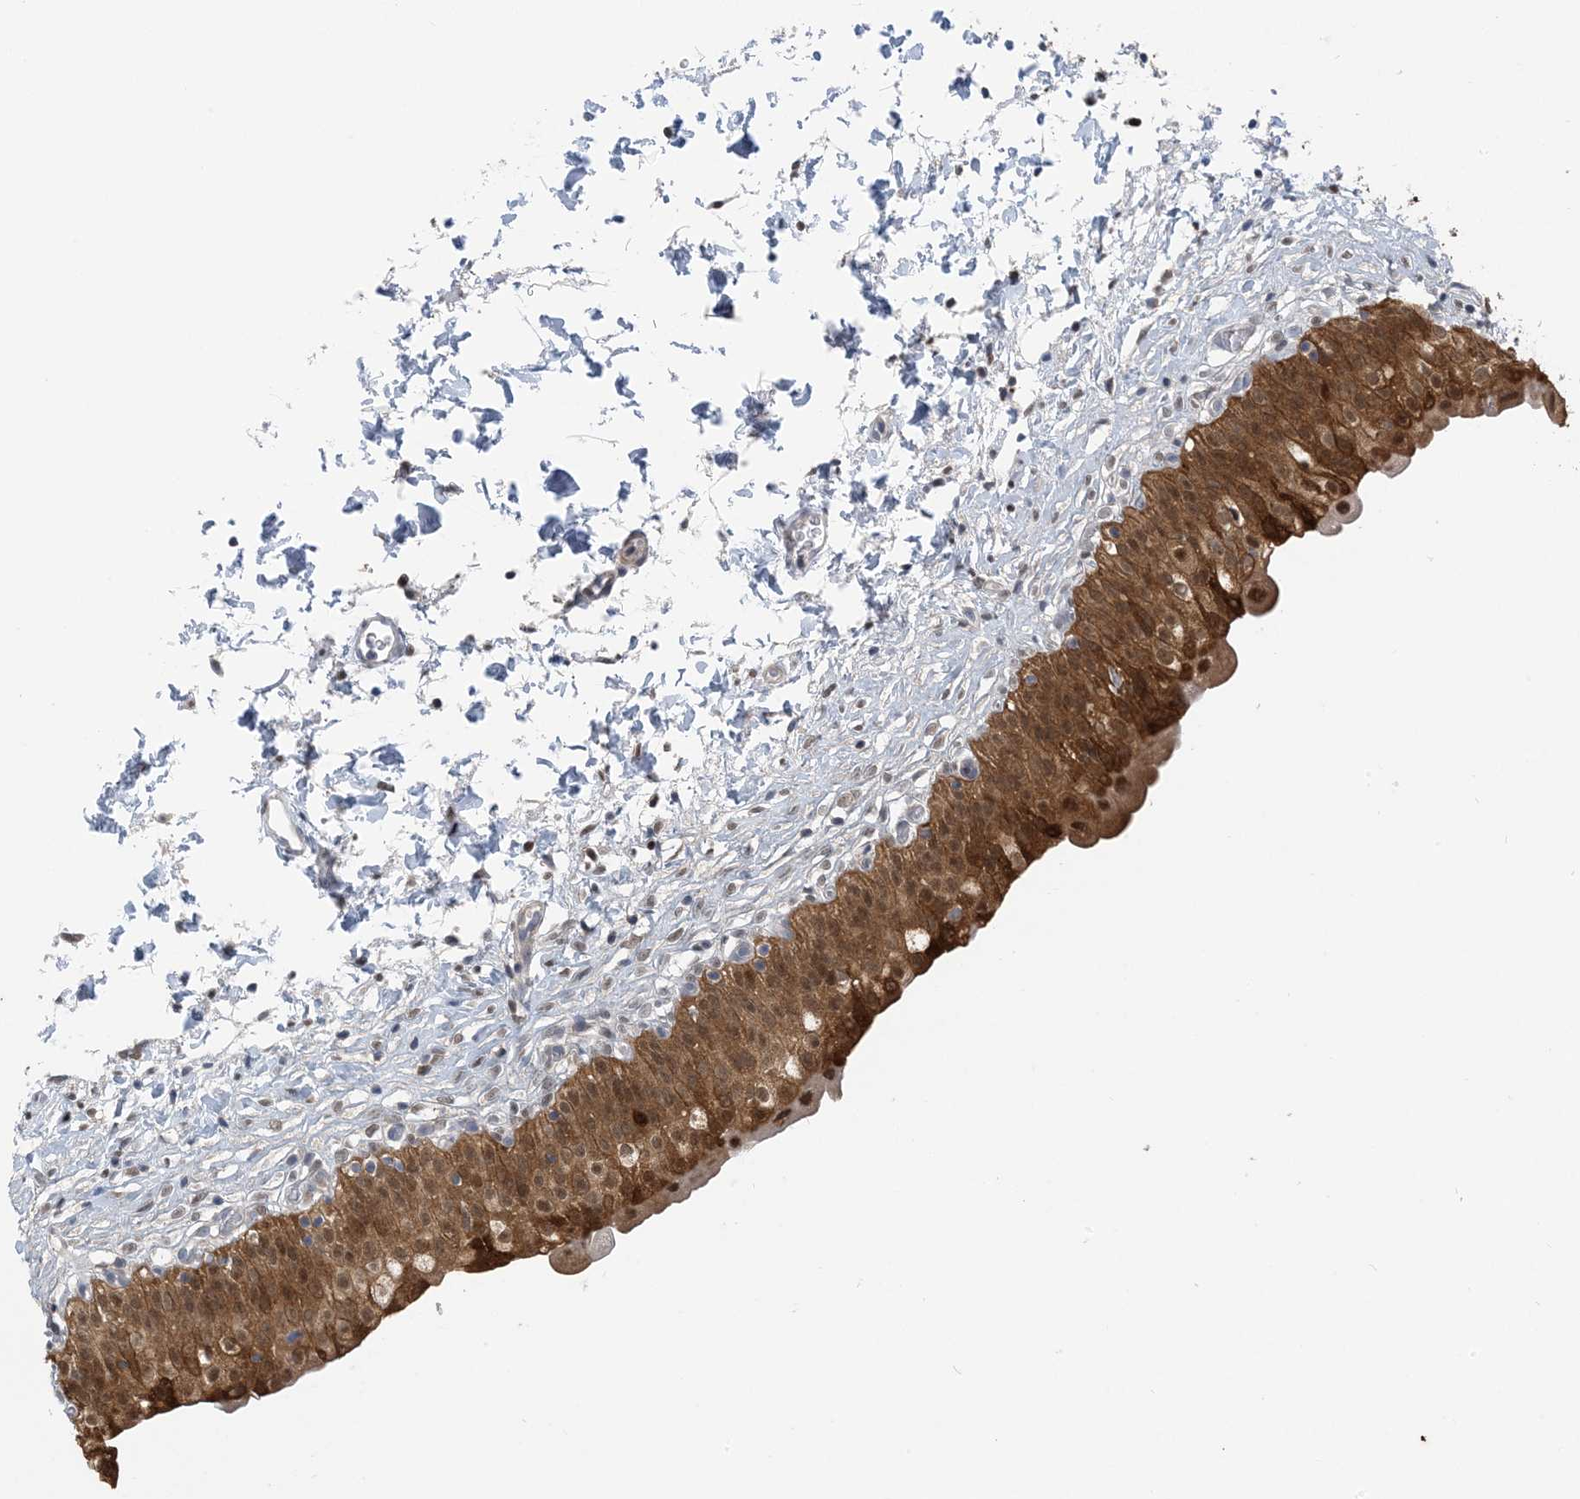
{"staining": {"intensity": "strong", "quantity": ">75%", "location": "cytoplasmic/membranous,nuclear"}, "tissue": "urinary bladder", "cell_type": "Urothelial cells", "image_type": "normal", "snomed": [{"axis": "morphology", "description": "Normal tissue, NOS"}, {"axis": "topography", "description": "Urinary bladder"}], "caption": "Immunohistochemistry (IHC) photomicrograph of normal urinary bladder stained for a protein (brown), which exhibits high levels of strong cytoplasmic/membranous,nuclear expression in approximately >75% of urothelial cells.", "gene": "ZC3H12A", "patient": {"sex": "male", "age": 55}}